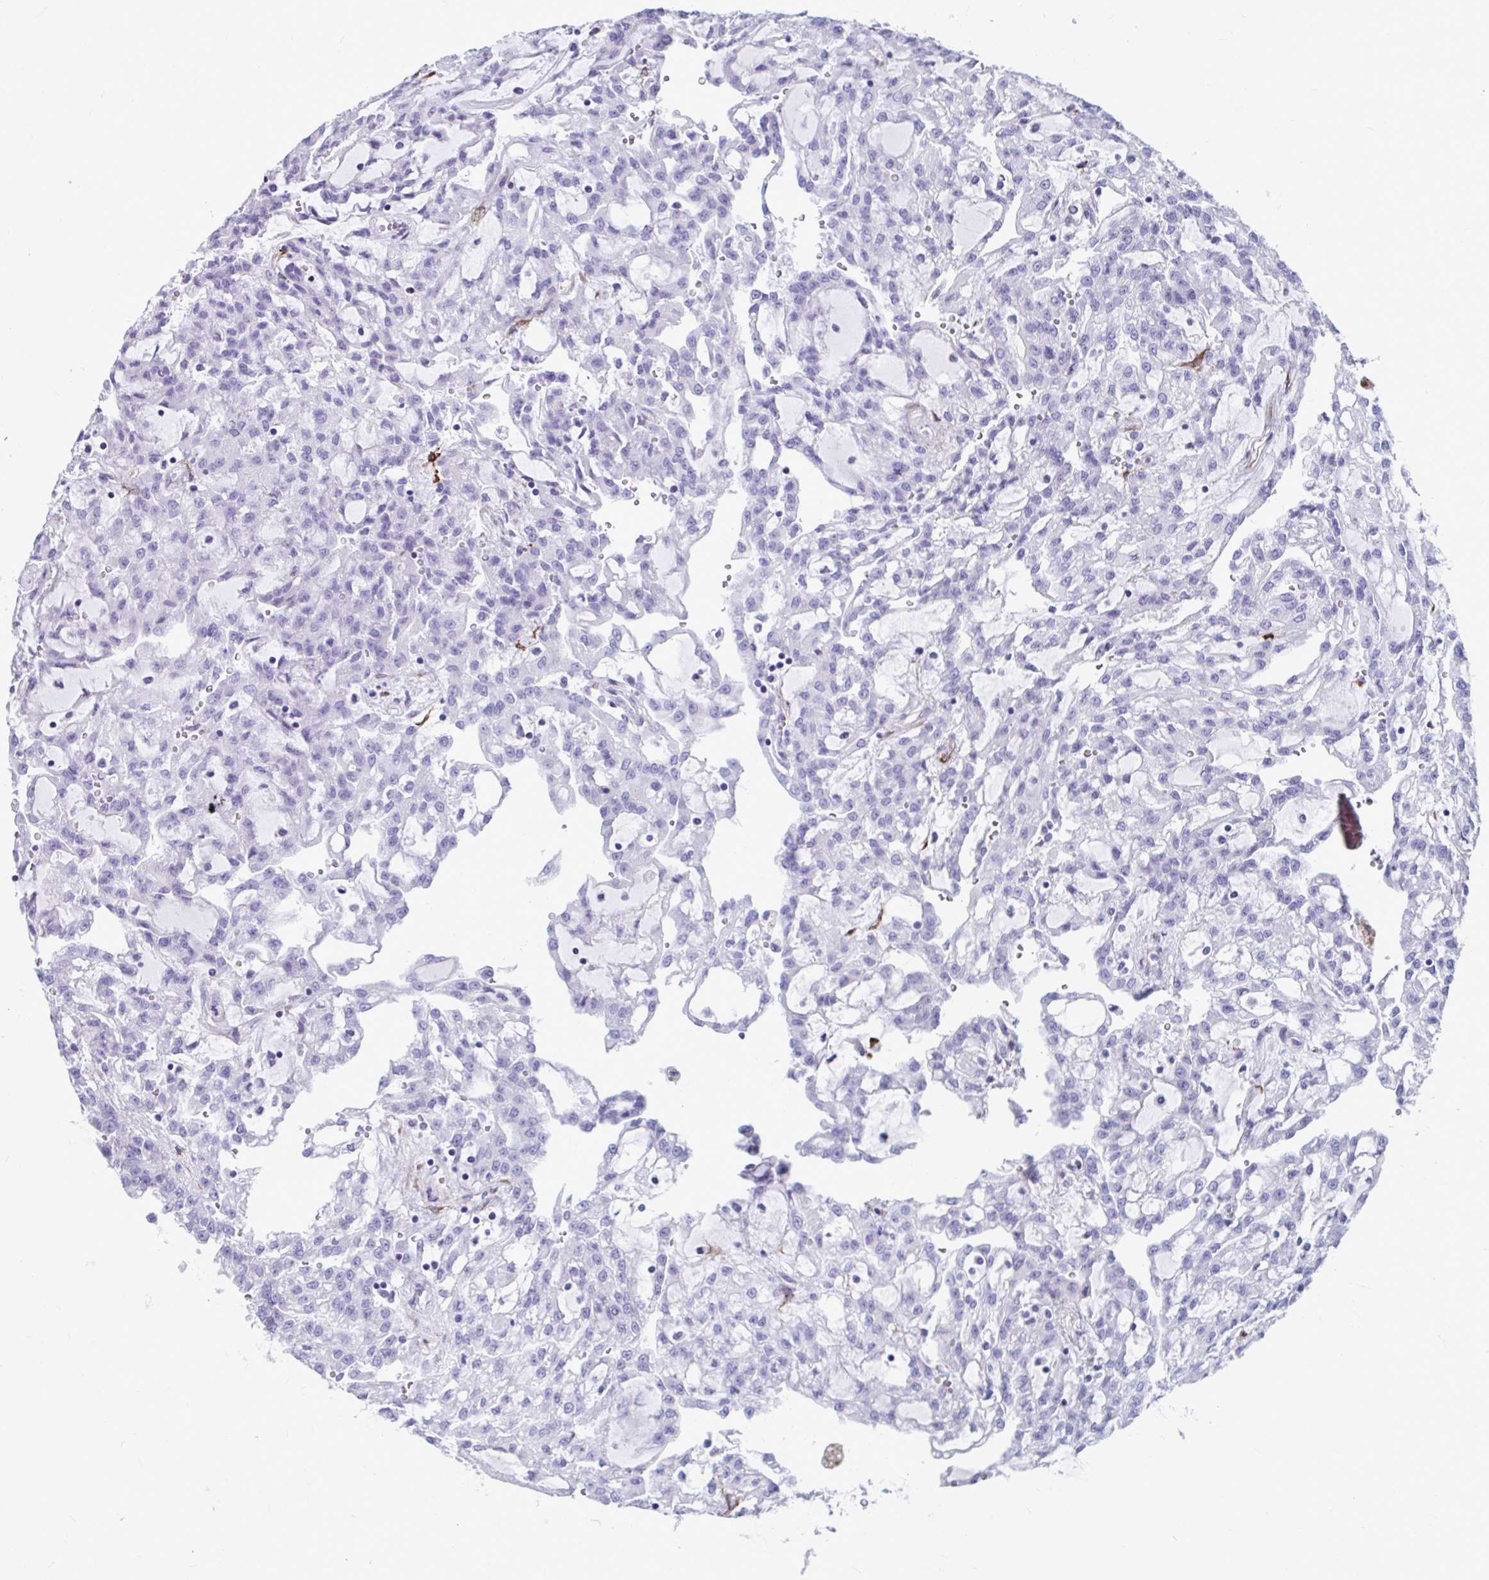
{"staining": {"intensity": "negative", "quantity": "none", "location": "none"}, "tissue": "renal cancer", "cell_type": "Tumor cells", "image_type": "cancer", "snomed": [{"axis": "morphology", "description": "Adenocarcinoma, NOS"}, {"axis": "topography", "description": "Kidney"}], "caption": "This is an immunohistochemistry image of human renal adenocarcinoma. There is no staining in tumor cells.", "gene": "GRXCR2", "patient": {"sex": "male", "age": 63}}